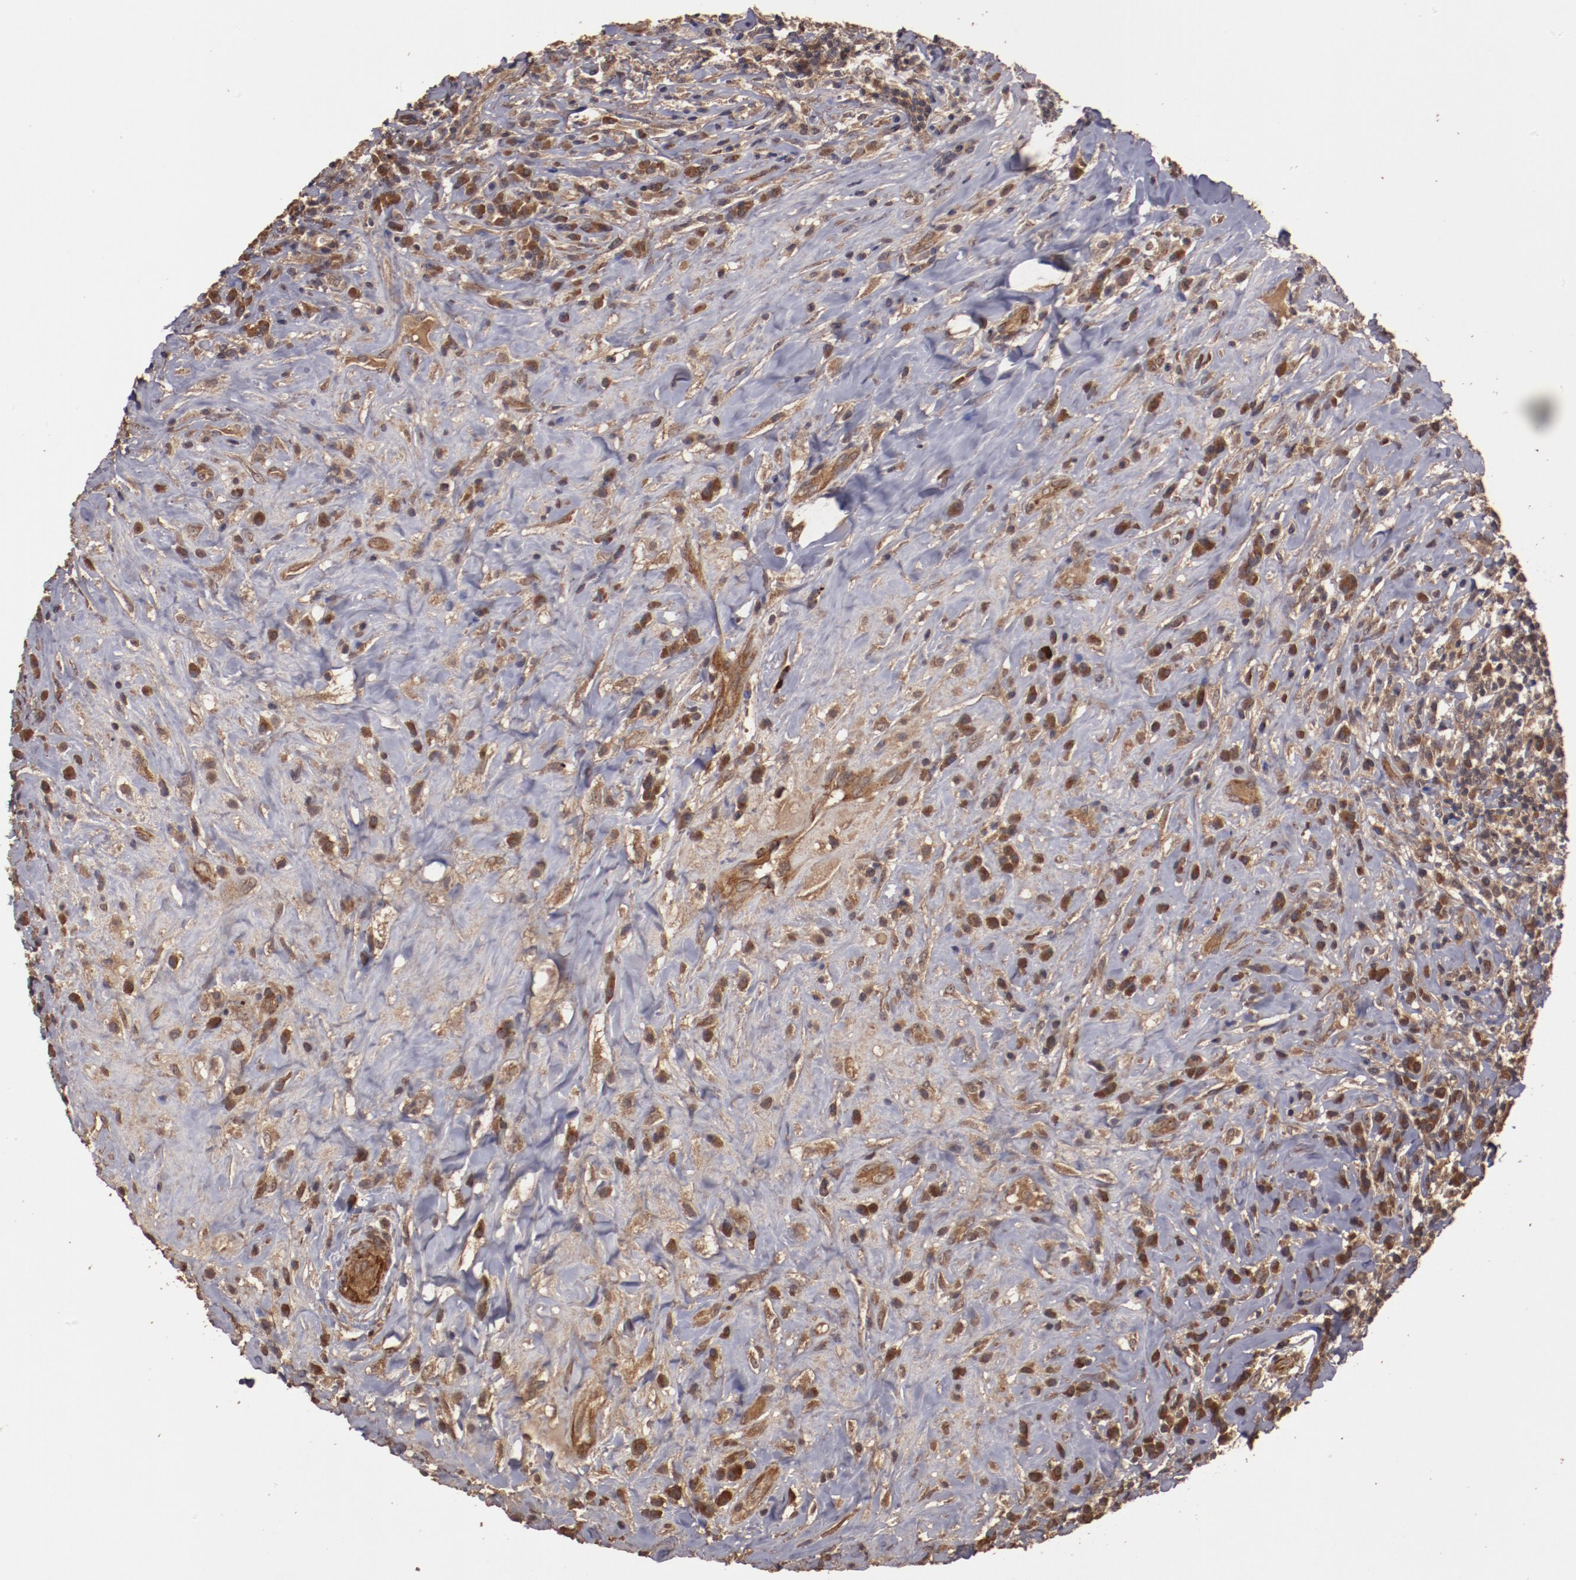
{"staining": {"intensity": "strong", "quantity": ">75%", "location": "cytoplasmic/membranous"}, "tissue": "lymphoma", "cell_type": "Tumor cells", "image_type": "cancer", "snomed": [{"axis": "morphology", "description": "Hodgkin's disease, NOS"}, {"axis": "topography", "description": "Lymph node"}], "caption": "Tumor cells reveal high levels of strong cytoplasmic/membranous positivity in approximately >75% of cells in human lymphoma.", "gene": "TXNDC16", "patient": {"sex": "female", "age": 25}}